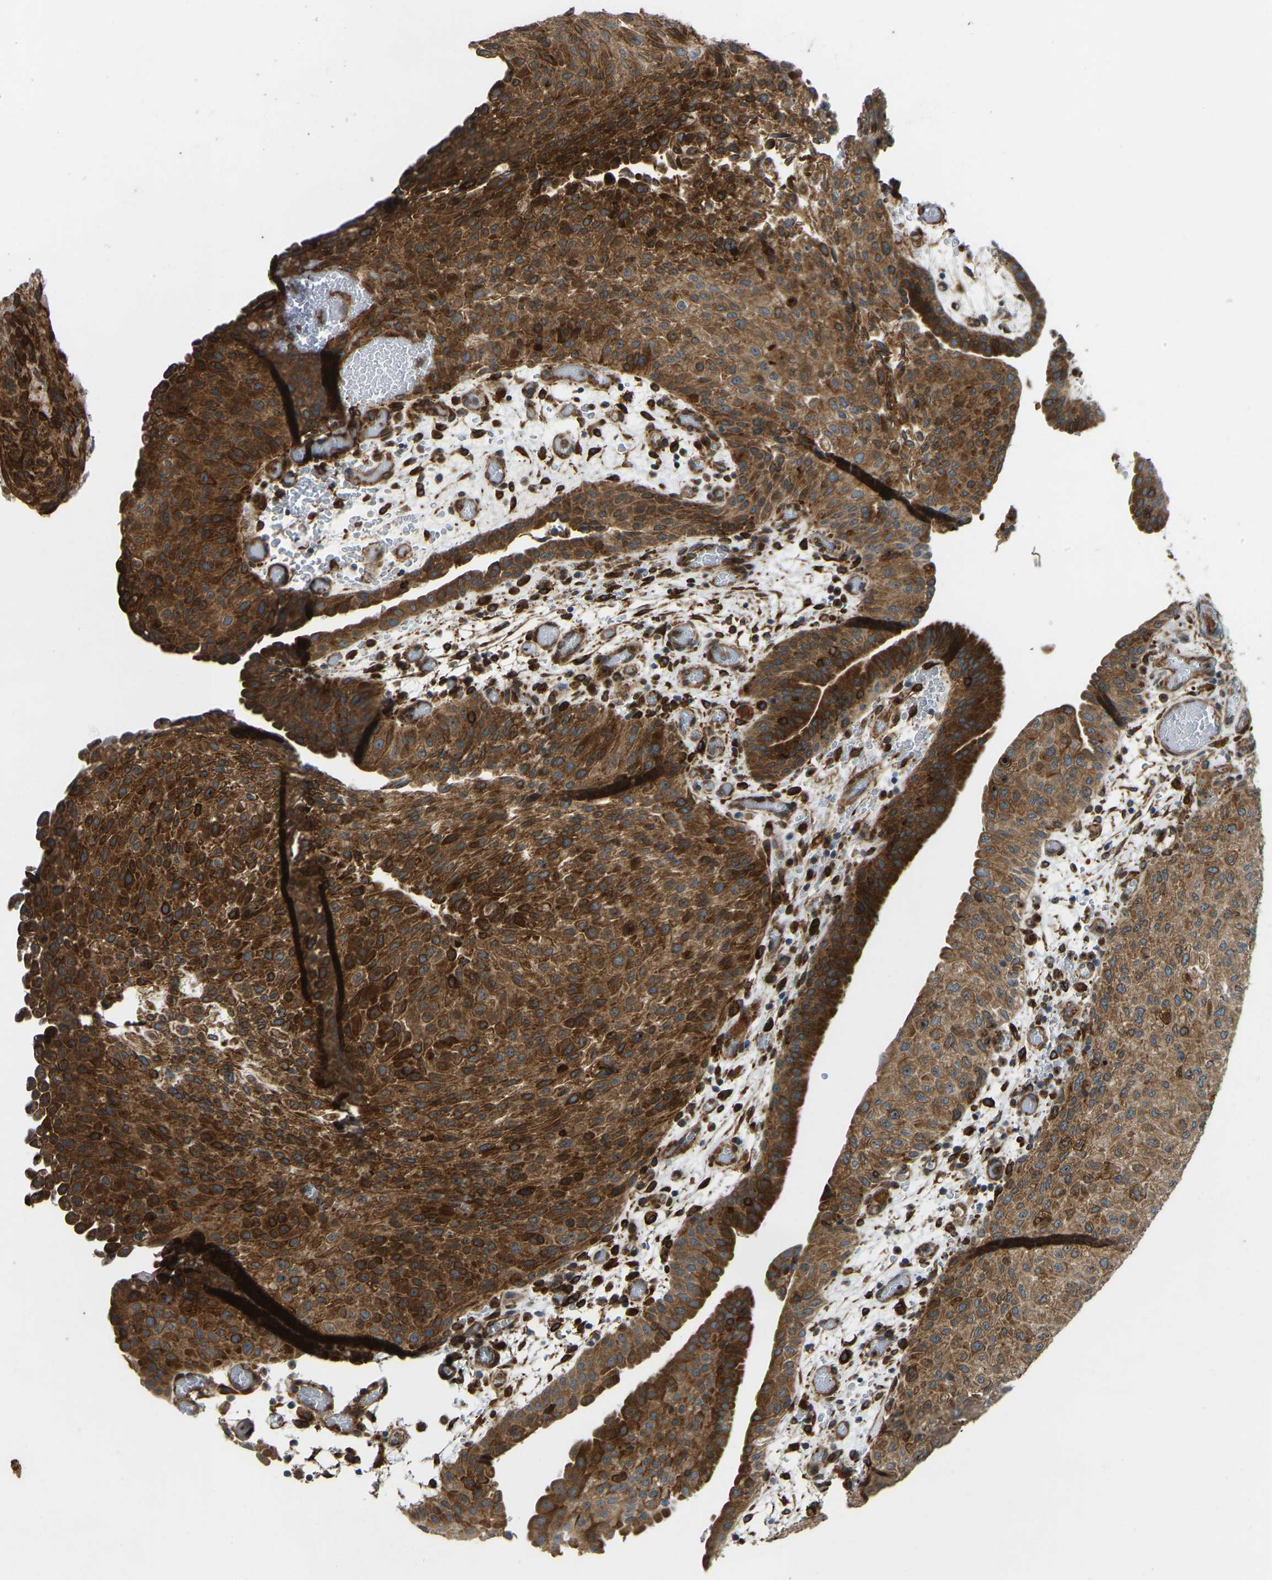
{"staining": {"intensity": "strong", "quantity": ">75%", "location": "cytoplasmic/membranous"}, "tissue": "urothelial cancer", "cell_type": "Tumor cells", "image_type": "cancer", "snomed": [{"axis": "morphology", "description": "Urothelial carcinoma, Low grade"}, {"axis": "morphology", "description": "Urothelial carcinoma, High grade"}, {"axis": "topography", "description": "Urinary bladder"}], "caption": "A brown stain labels strong cytoplasmic/membranous positivity of a protein in low-grade urothelial carcinoma tumor cells. Immunohistochemistry stains the protein in brown and the nuclei are stained blue.", "gene": "OS9", "patient": {"sex": "male", "age": 35}}